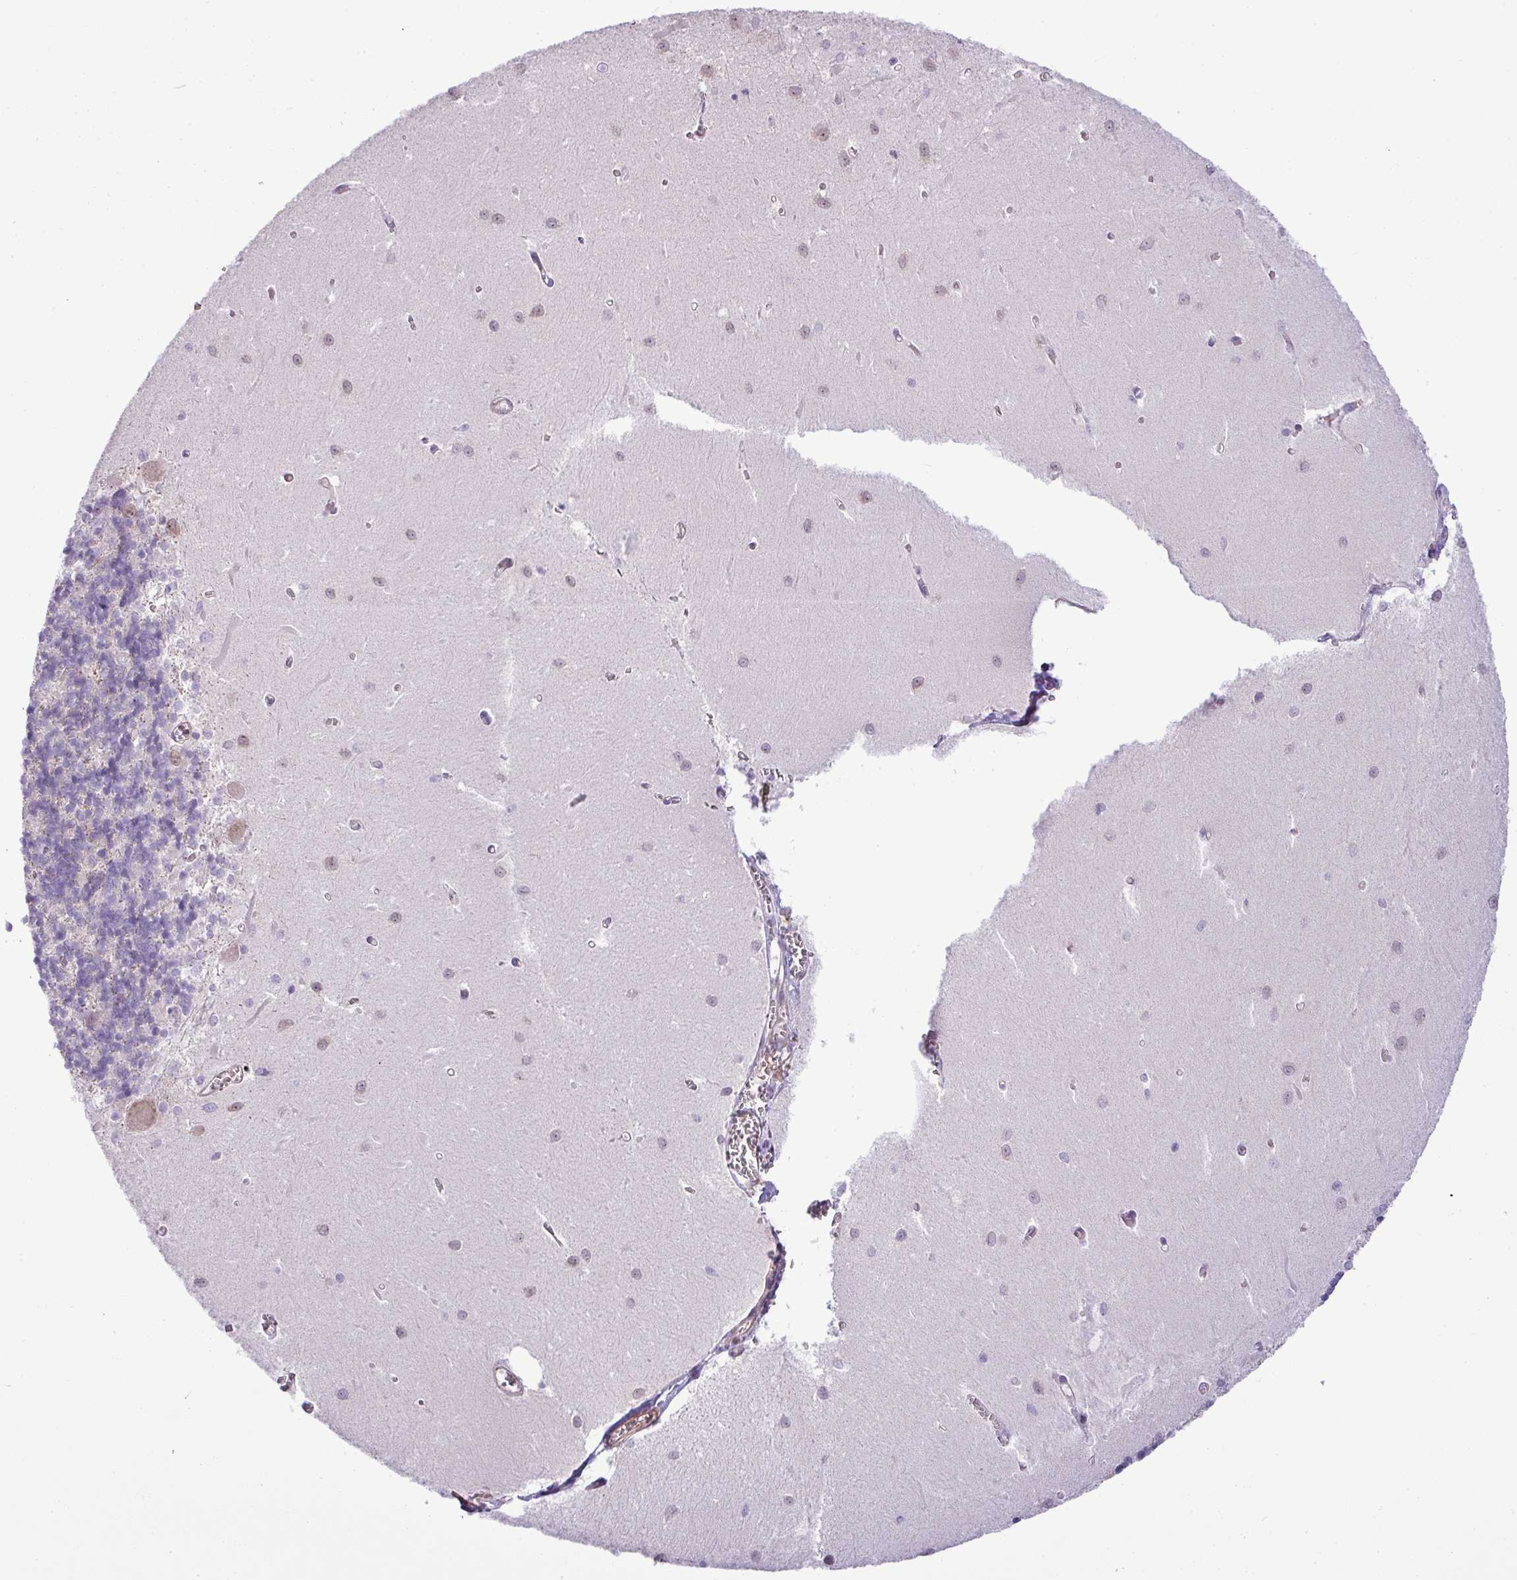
{"staining": {"intensity": "negative", "quantity": "none", "location": "none"}, "tissue": "cerebellum", "cell_type": "Cells in granular layer", "image_type": "normal", "snomed": [{"axis": "morphology", "description": "Normal tissue, NOS"}, {"axis": "topography", "description": "Cerebellum"}], "caption": "High power microscopy micrograph of an immunohistochemistry image of unremarkable cerebellum, revealing no significant expression in cells in granular layer. Nuclei are stained in blue.", "gene": "MAK16", "patient": {"sex": "male", "age": 37}}